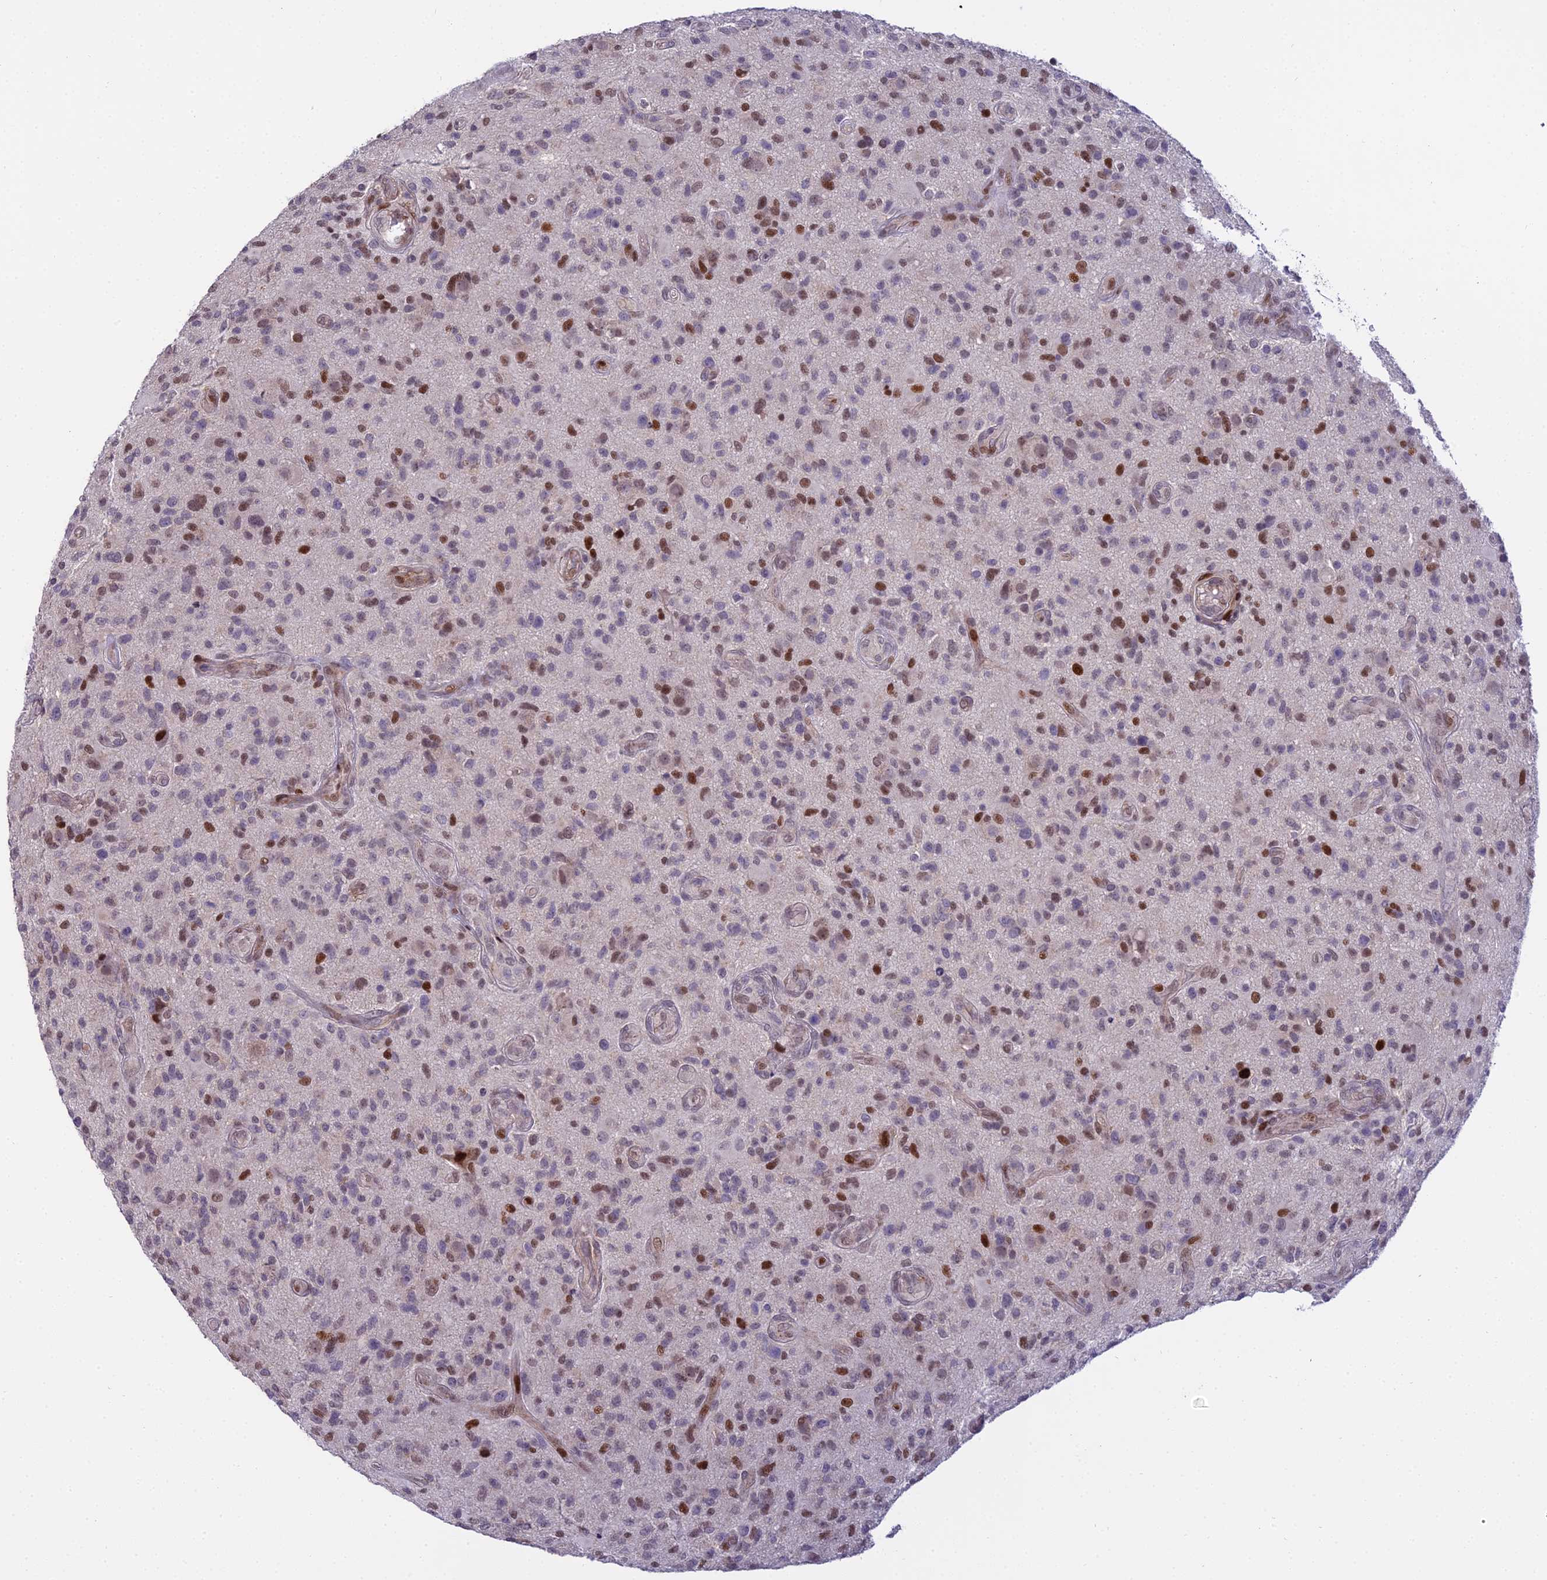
{"staining": {"intensity": "moderate", "quantity": "25%-75%", "location": "nuclear"}, "tissue": "glioma", "cell_type": "Tumor cells", "image_type": "cancer", "snomed": [{"axis": "morphology", "description": "Glioma, malignant, High grade"}, {"axis": "topography", "description": "Brain"}], "caption": "About 25%-75% of tumor cells in human malignant glioma (high-grade) reveal moderate nuclear protein positivity as visualized by brown immunohistochemical staining.", "gene": "ZNF707", "patient": {"sex": "male", "age": 47}}